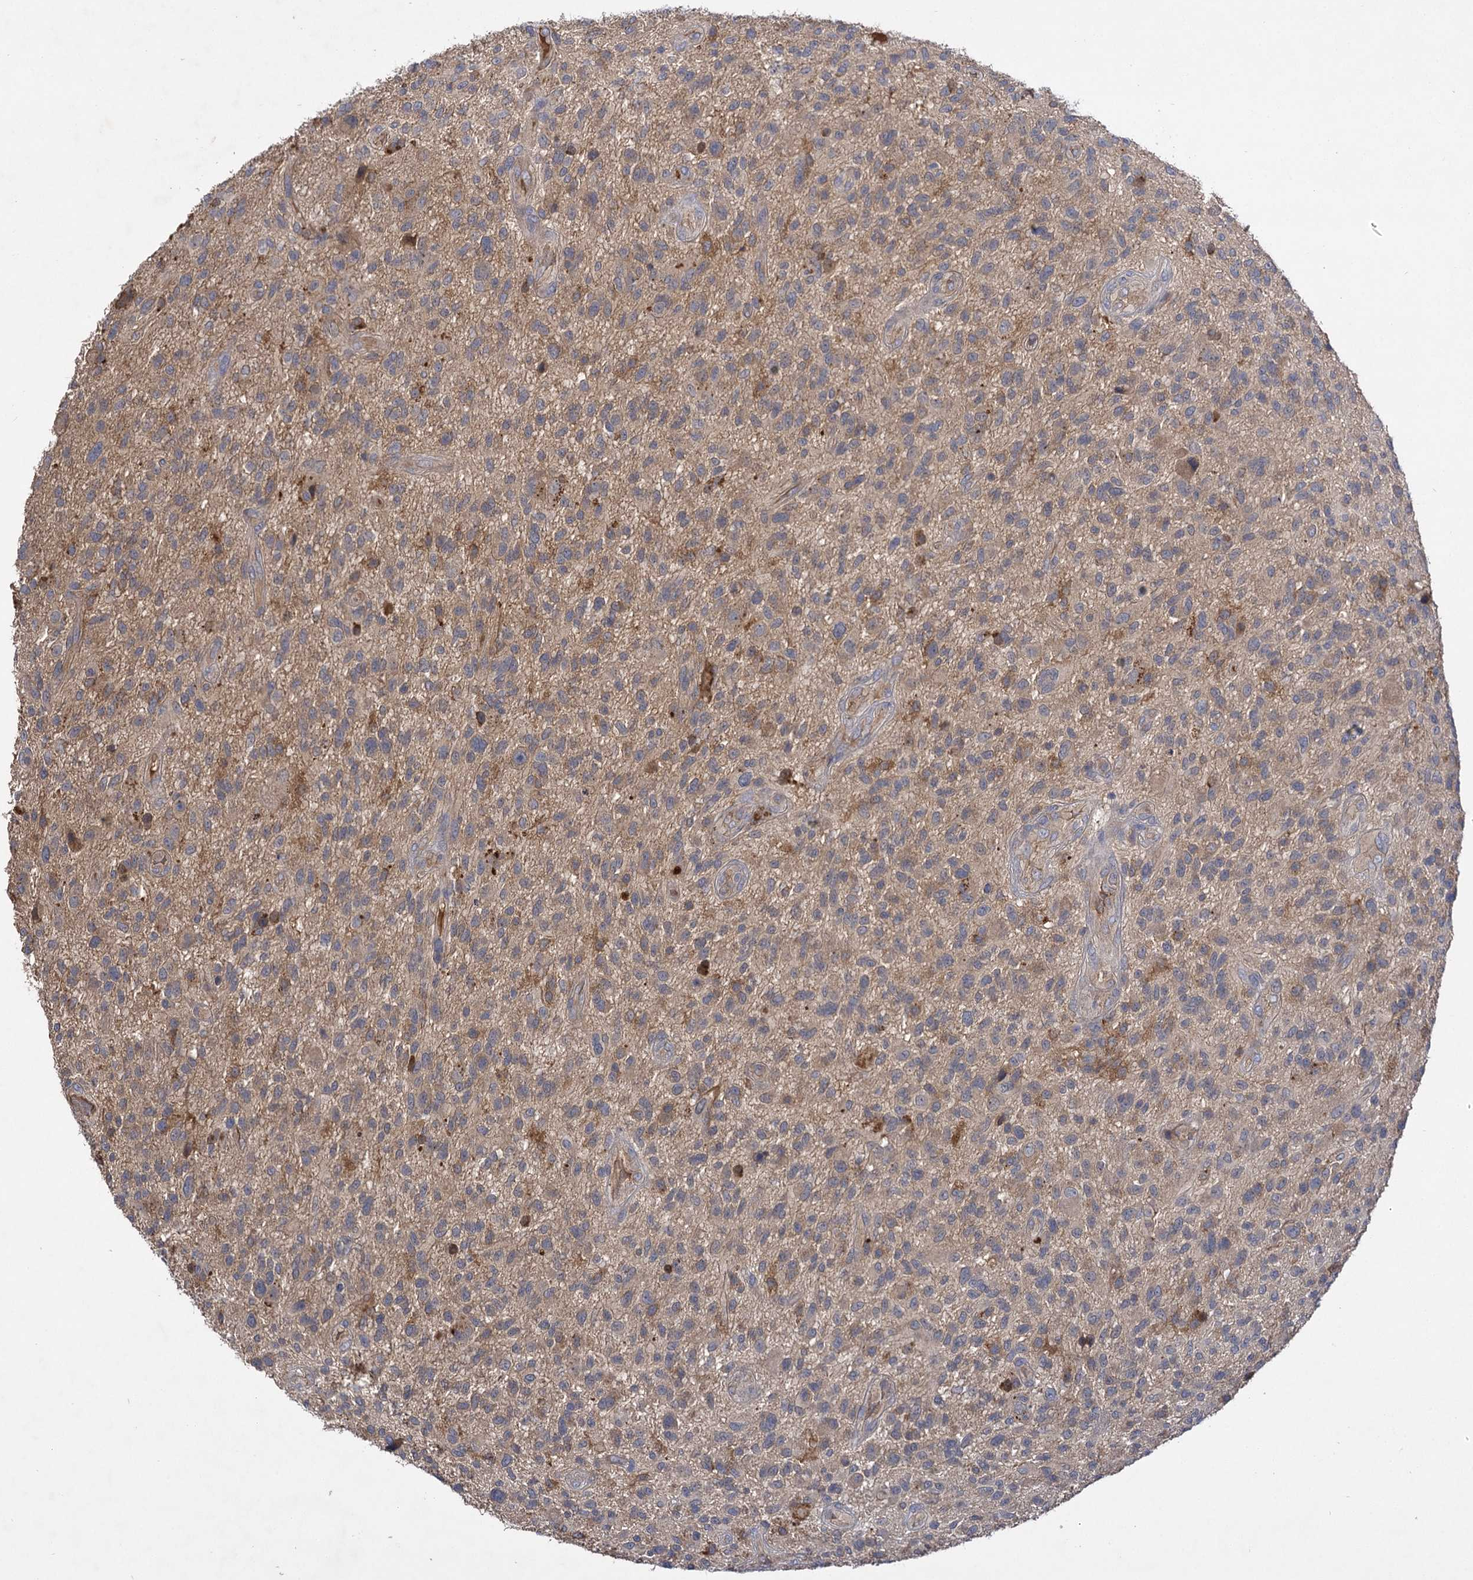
{"staining": {"intensity": "weak", "quantity": ">75%", "location": "cytoplasmic/membranous"}, "tissue": "glioma", "cell_type": "Tumor cells", "image_type": "cancer", "snomed": [{"axis": "morphology", "description": "Glioma, malignant, High grade"}, {"axis": "topography", "description": "Brain"}], "caption": "Protein expression analysis of glioma shows weak cytoplasmic/membranous positivity in approximately >75% of tumor cells. (Brightfield microscopy of DAB IHC at high magnification).", "gene": "USP50", "patient": {"sex": "male", "age": 47}}